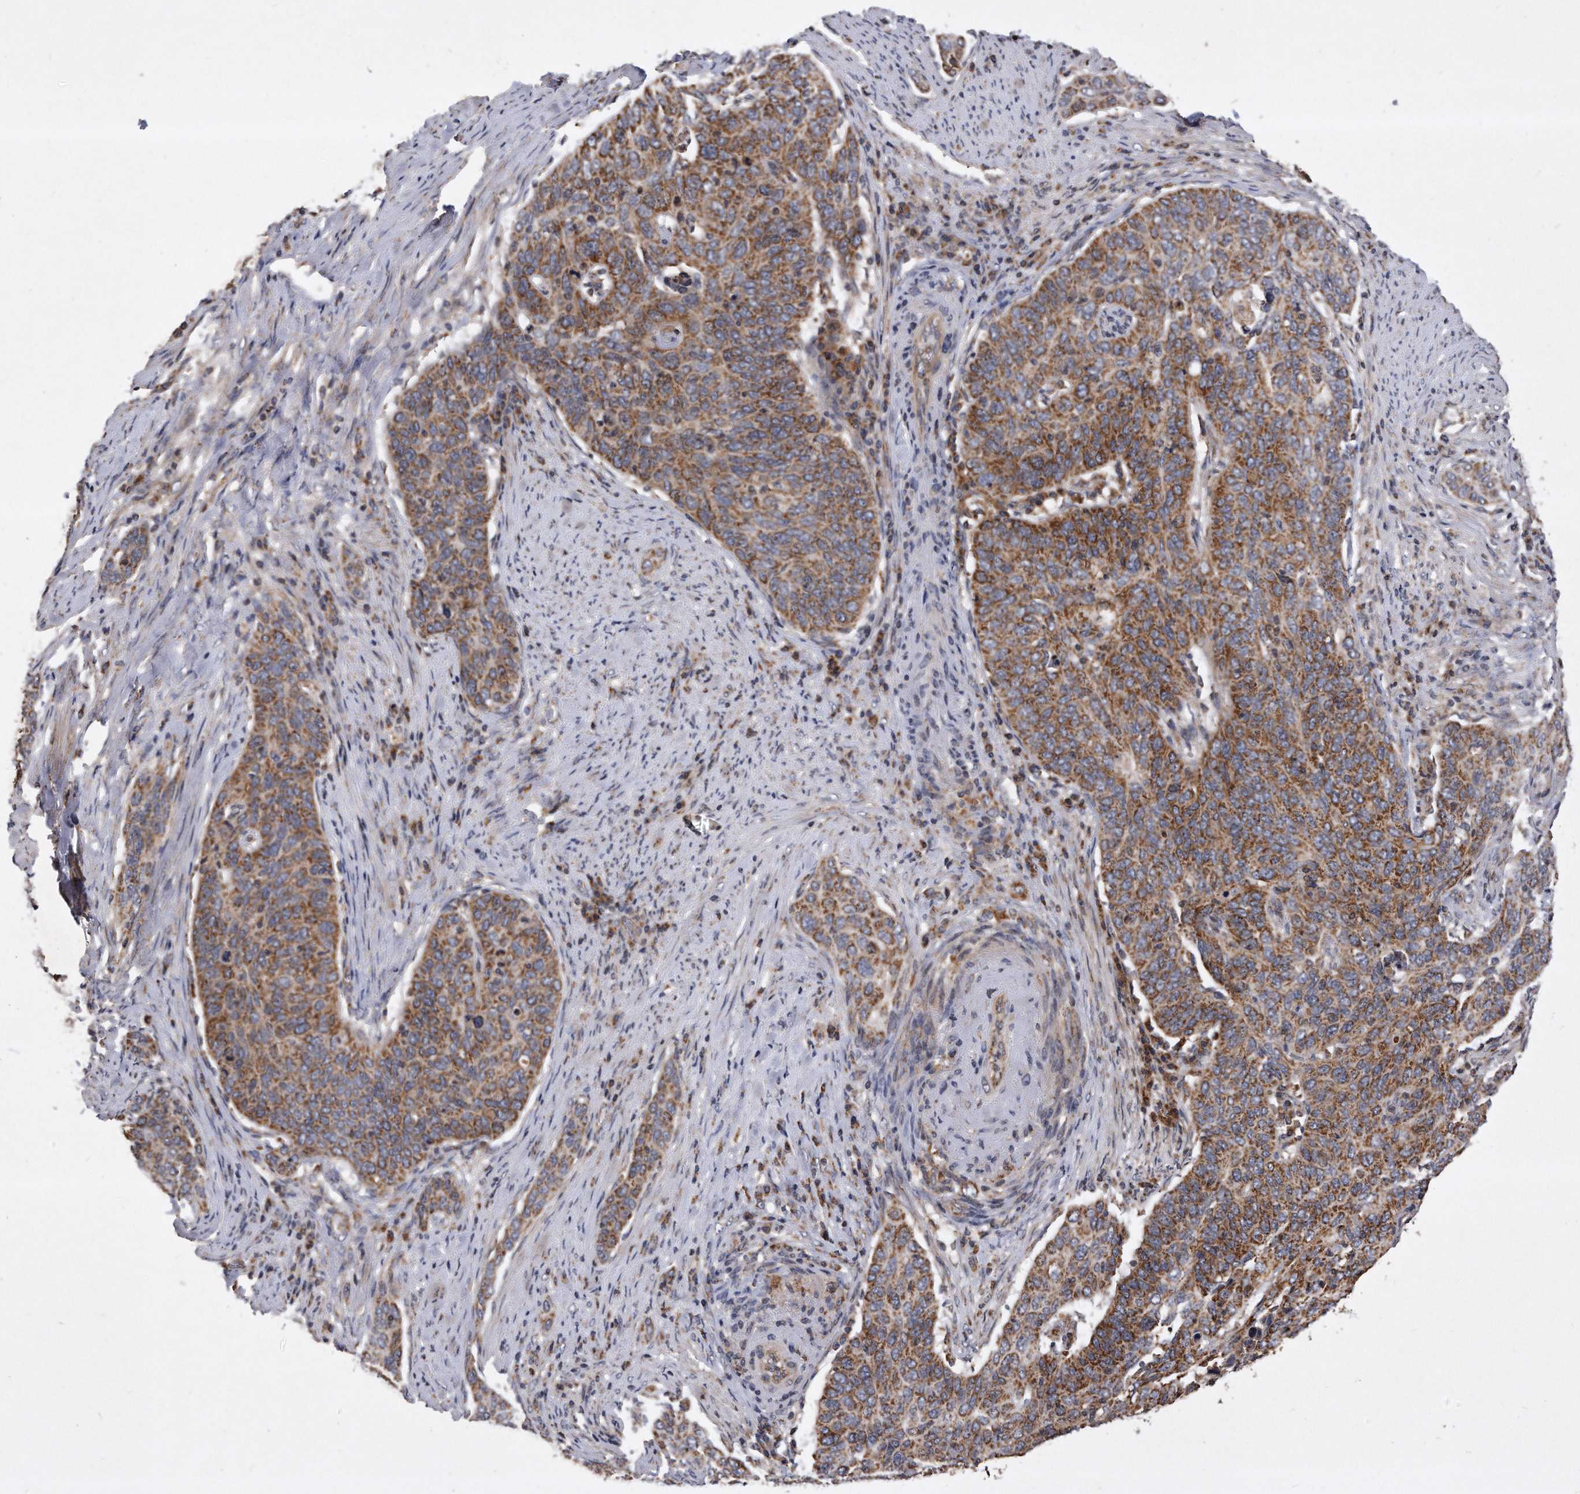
{"staining": {"intensity": "moderate", "quantity": ">75%", "location": "cytoplasmic/membranous"}, "tissue": "cervical cancer", "cell_type": "Tumor cells", "image_type": "cancer", "snomed": [{"axis": "morphology", "description": "Squamous cell carcinoma, NOS"}, {"axis": "topography", "description": "Cervix"}], "caption": "Tumor cells demonstrate moderate cytoplasmic/membranous positivity in about >75% of cells in cervical cancer.", "gene": "PPP5C", "patient": {"sex": "female", "age": 60}}